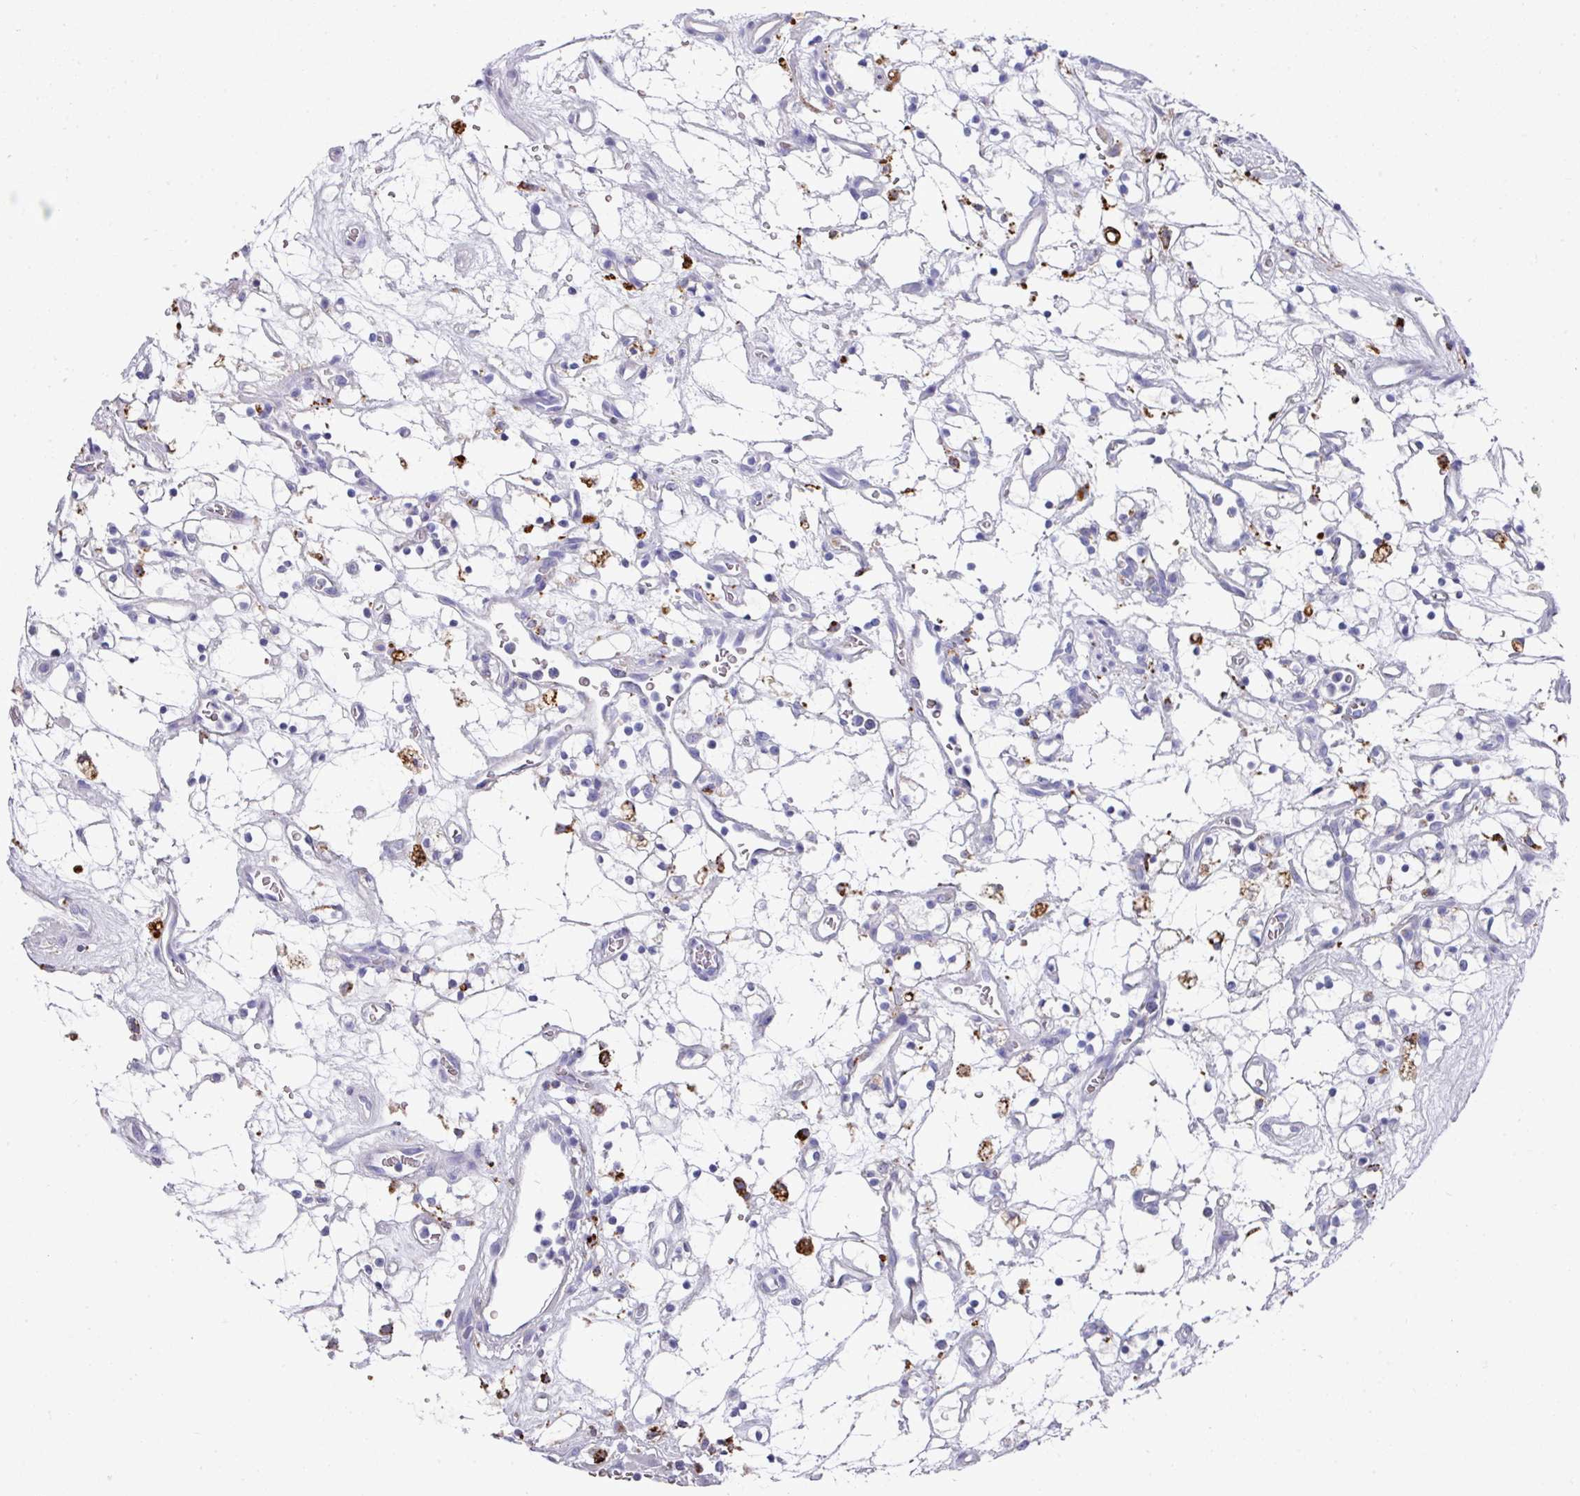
{"staining": {"intensity": "negative", "quantity": "none", "location": "none"}, "tissue": "renal cancer", "cell_type": "Tumor cells", "image_type": "cancer", "snomed": [{"axis": "morphology", "description": "Adenocarcinoma, NOS"}, {"axis": "topography", "description": "Kidney"}], "caption": "A micrograph of human renal cancer (adenocarcinoma) is negative for staining in tumor cells. The staining was performed using DAB (3,3'-diaminobenzidine) to visualize the protein expression in brown, while the nuclei were stained in blue with hematoxylin (Magnification: 20x).", "gene": "CPVL", "patient": {"sex": "female", "age": 69}}